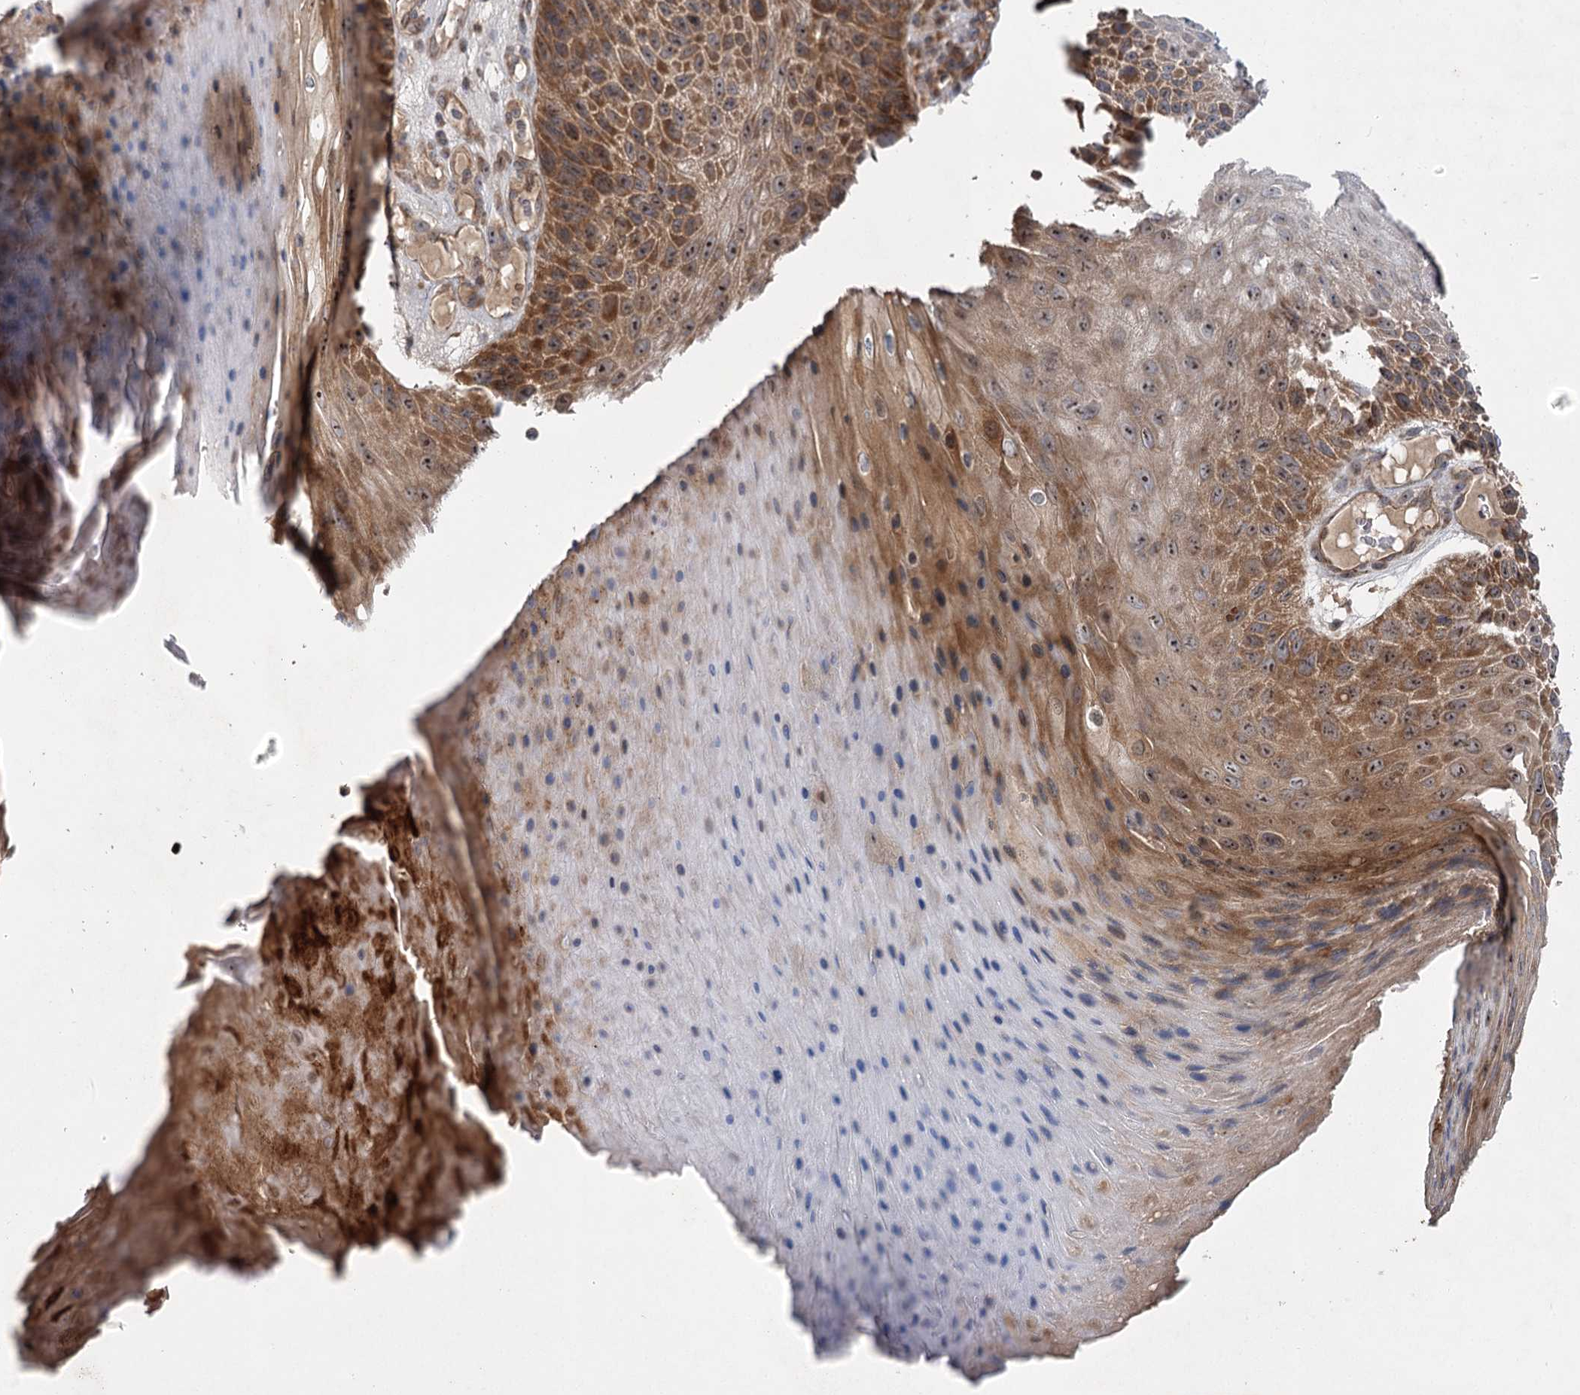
{"staining": {"intensity": "moderate", "quantity": ">75%", "location": "cytoplasmic/membranous,nuclear"}, "tissue": "skin cancer", "cell_type": "Tumor cells", "image_type": "cancer", "snomed": [{"axis": "morphology", "description": "Squamous cell carcinoma, NOS"}, {"axis": "topography", "description": "Skin"}], "caption": "An immunohistochemistry (IHC) histopathology image of tumor tissue is shown. Protein staining in brown highlights moderate cytoplasmic/membranous and nuclear positivity in skin cancer within tumor cells.", "gene": "RAPGEF6", "patient": {"sex": "female", "age": 88}}